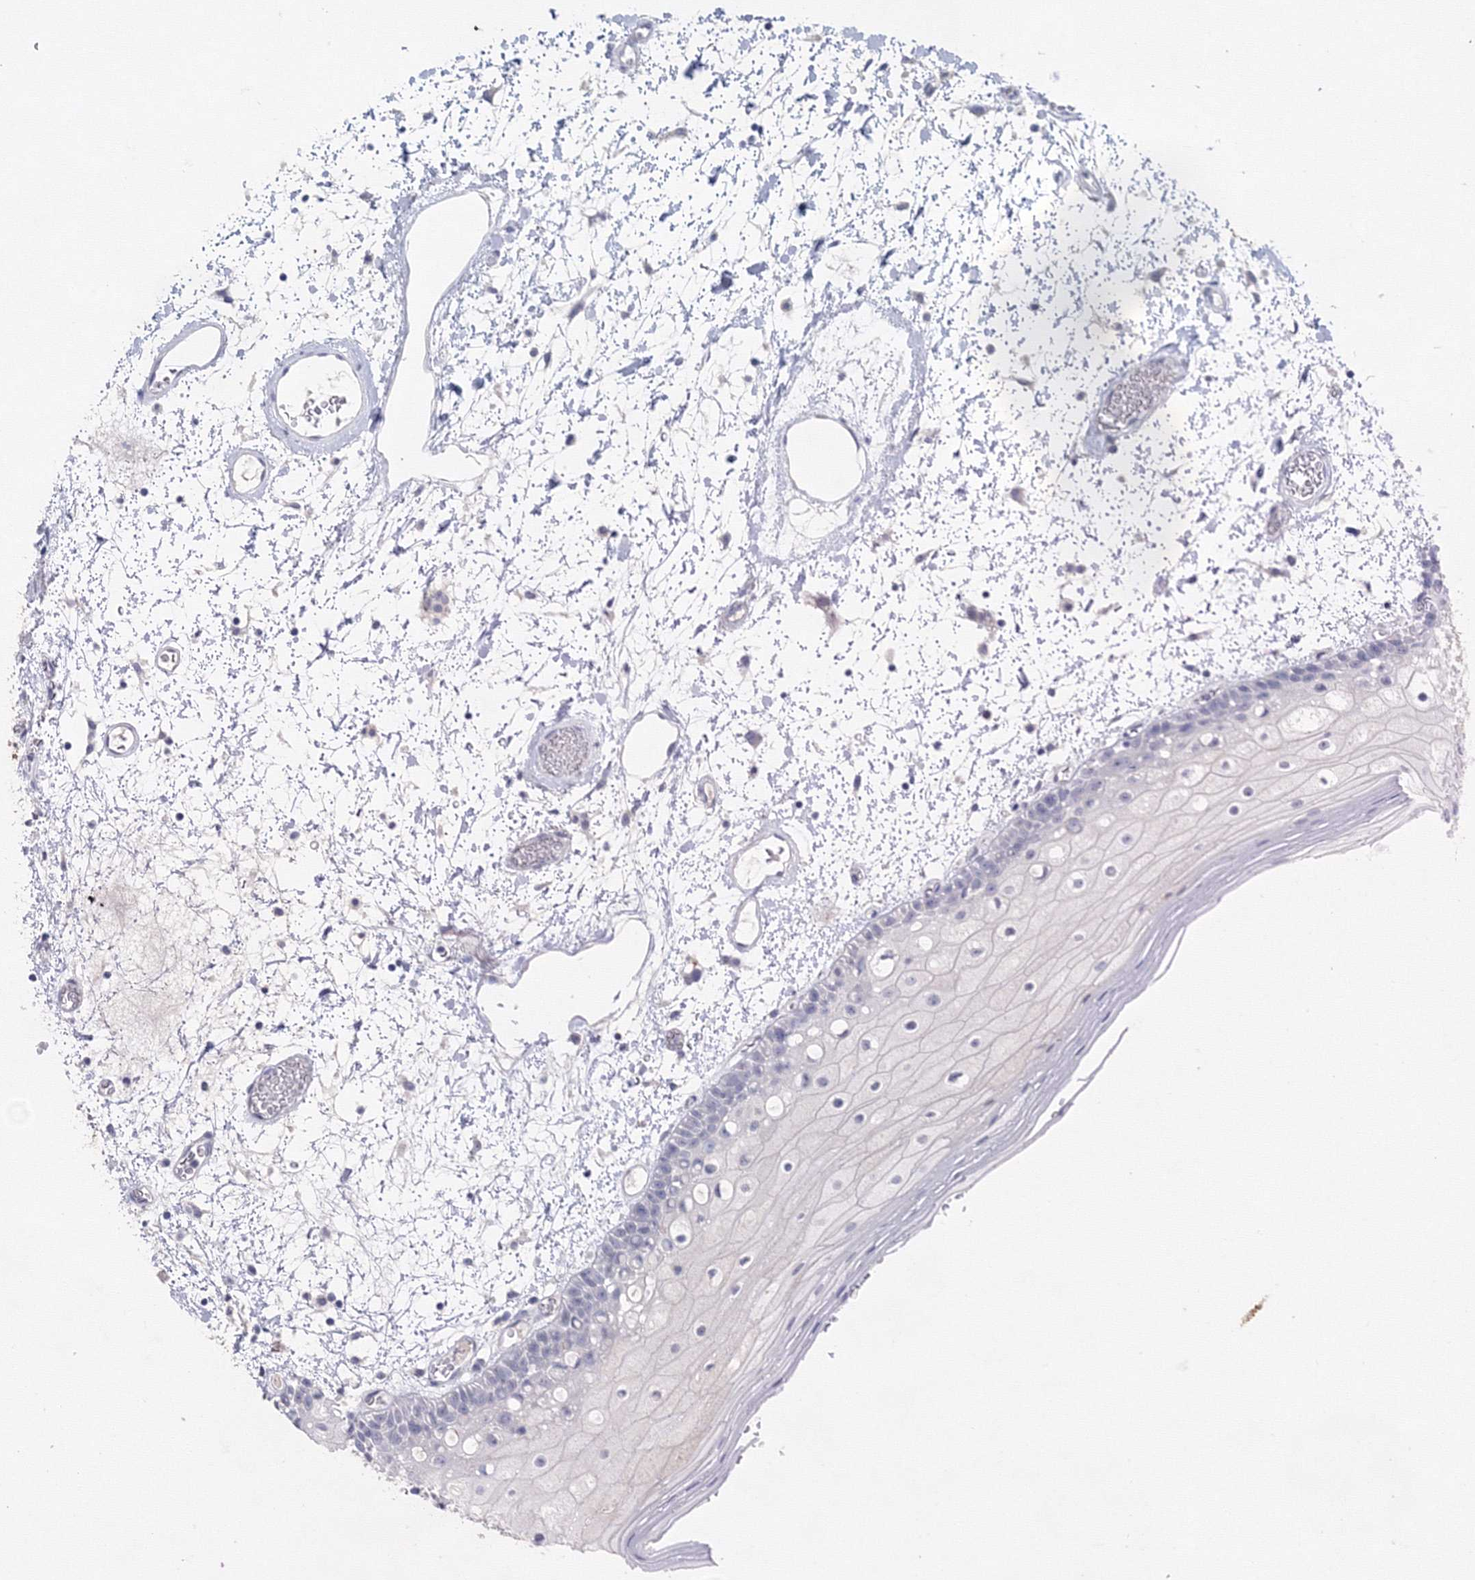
{"staining": {"intensity": "negative", "quantity": "none", "location": "none"}, "tissue": "oral mucosa", "cell_type": "Squamous epithelial cells", "image_type": "normal", "snomed": [{"axis": "morphology", "description": "Normal tissue, NOS"}, {"axis": "topography", "description": "Oral tissue"}], "caption": "Immunohistochemical staining of unremarkable human oral mucosa shows no significant staining in squamous epithelial cells.", "gene": "GCKR", "patient": {"sex": "male", "age": 52}}